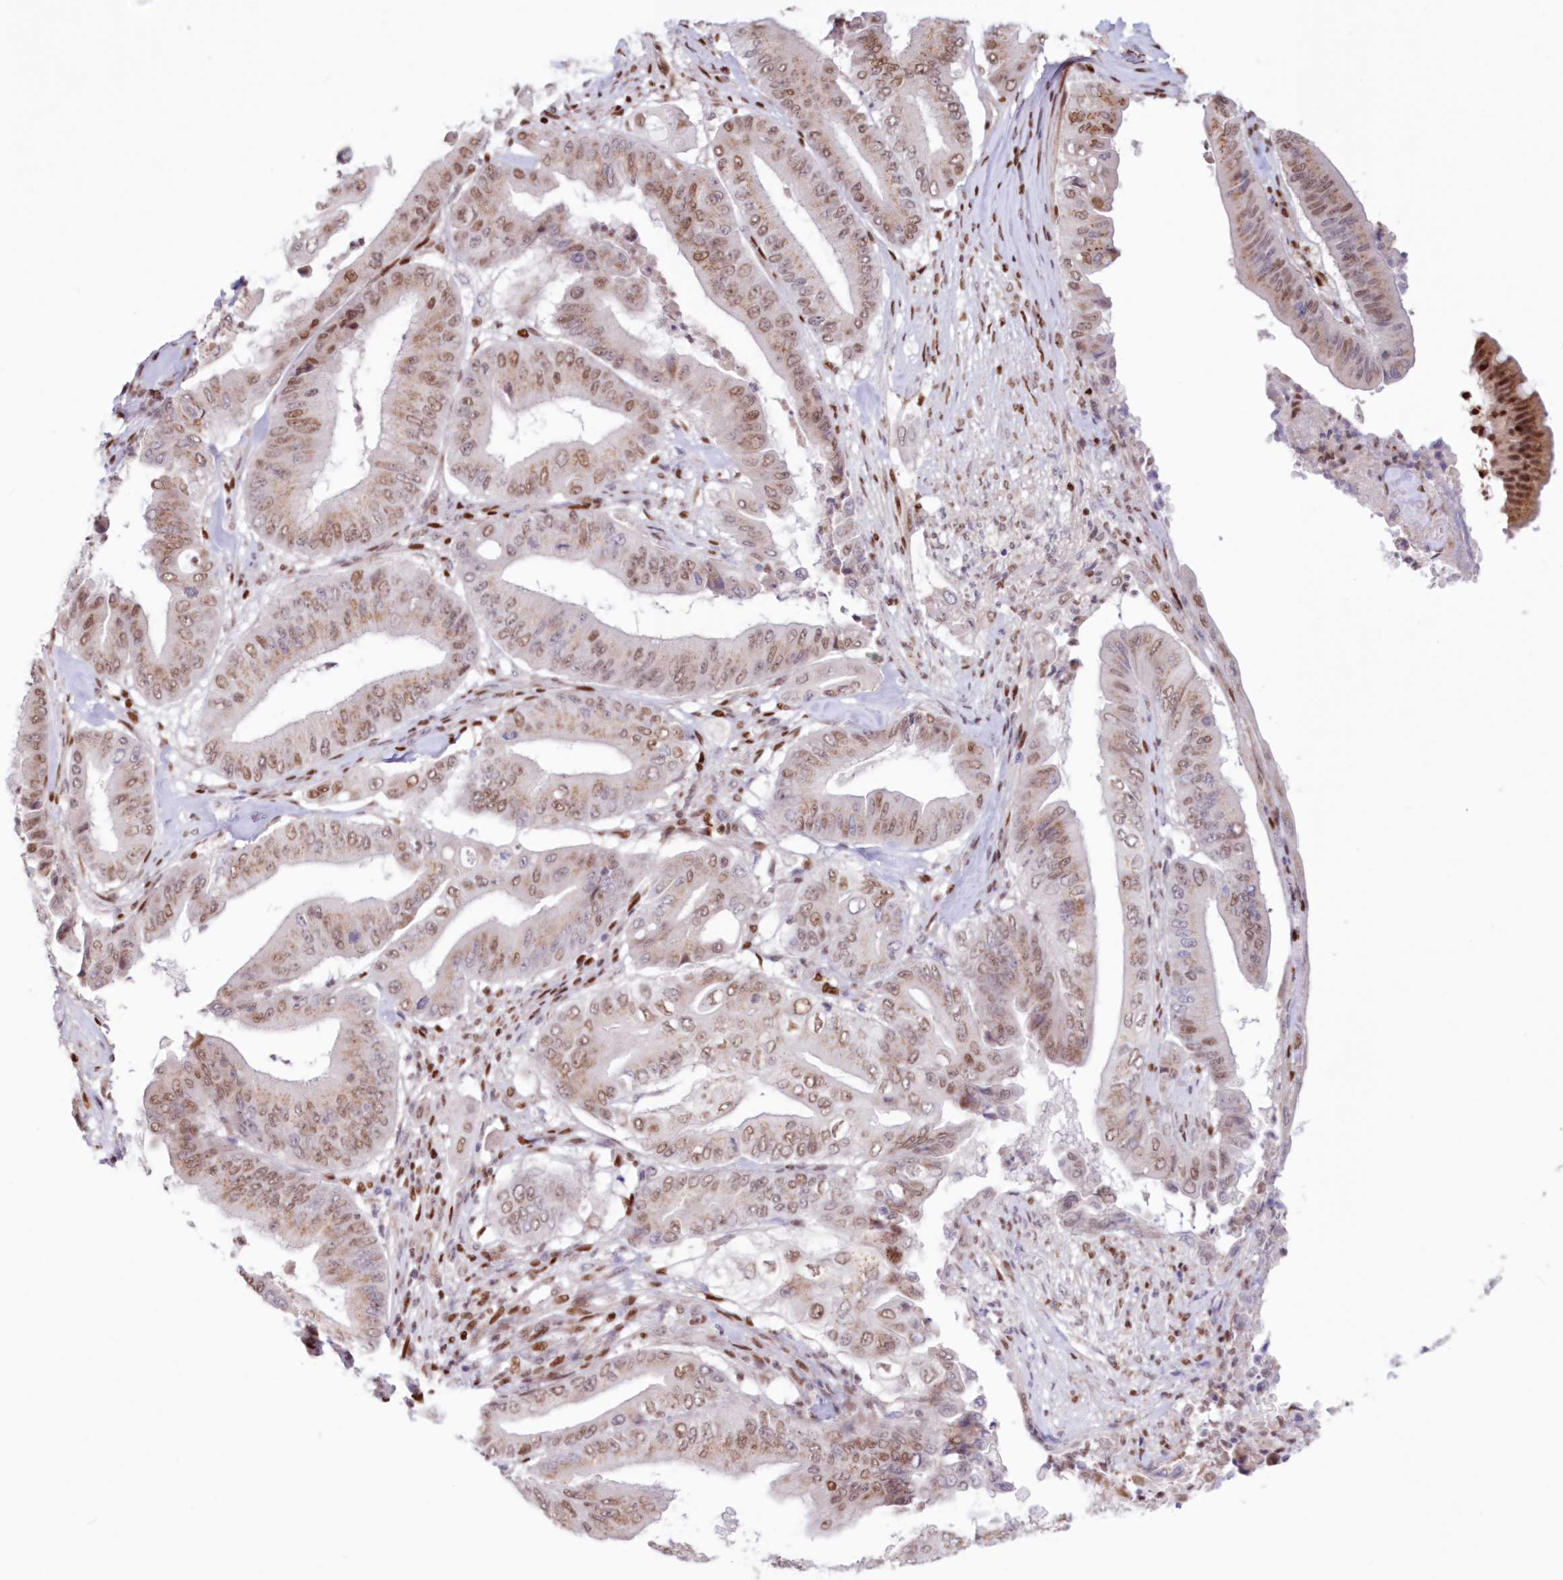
{"staining": {"intensity": "moderate", "quantity": ">75%", "location": "nuclear"}, "tissue": "pancreatic cancer", "cell_type": "Tumor cells", "image_type": "cancer", "snomed": [{"axis": "morphology", "description": "Adenocarcinoma, NOS"}, {"axis": "topography", "description": "Pancreas"}], "caption": "This is an image of IHC staining of pancreatic cancer (adenocarcinoma), which shows moderate positivity in the nuclear of tumor cells.", "gene": "POLR2B", "patient": {"sex": "female", "age": 77}}